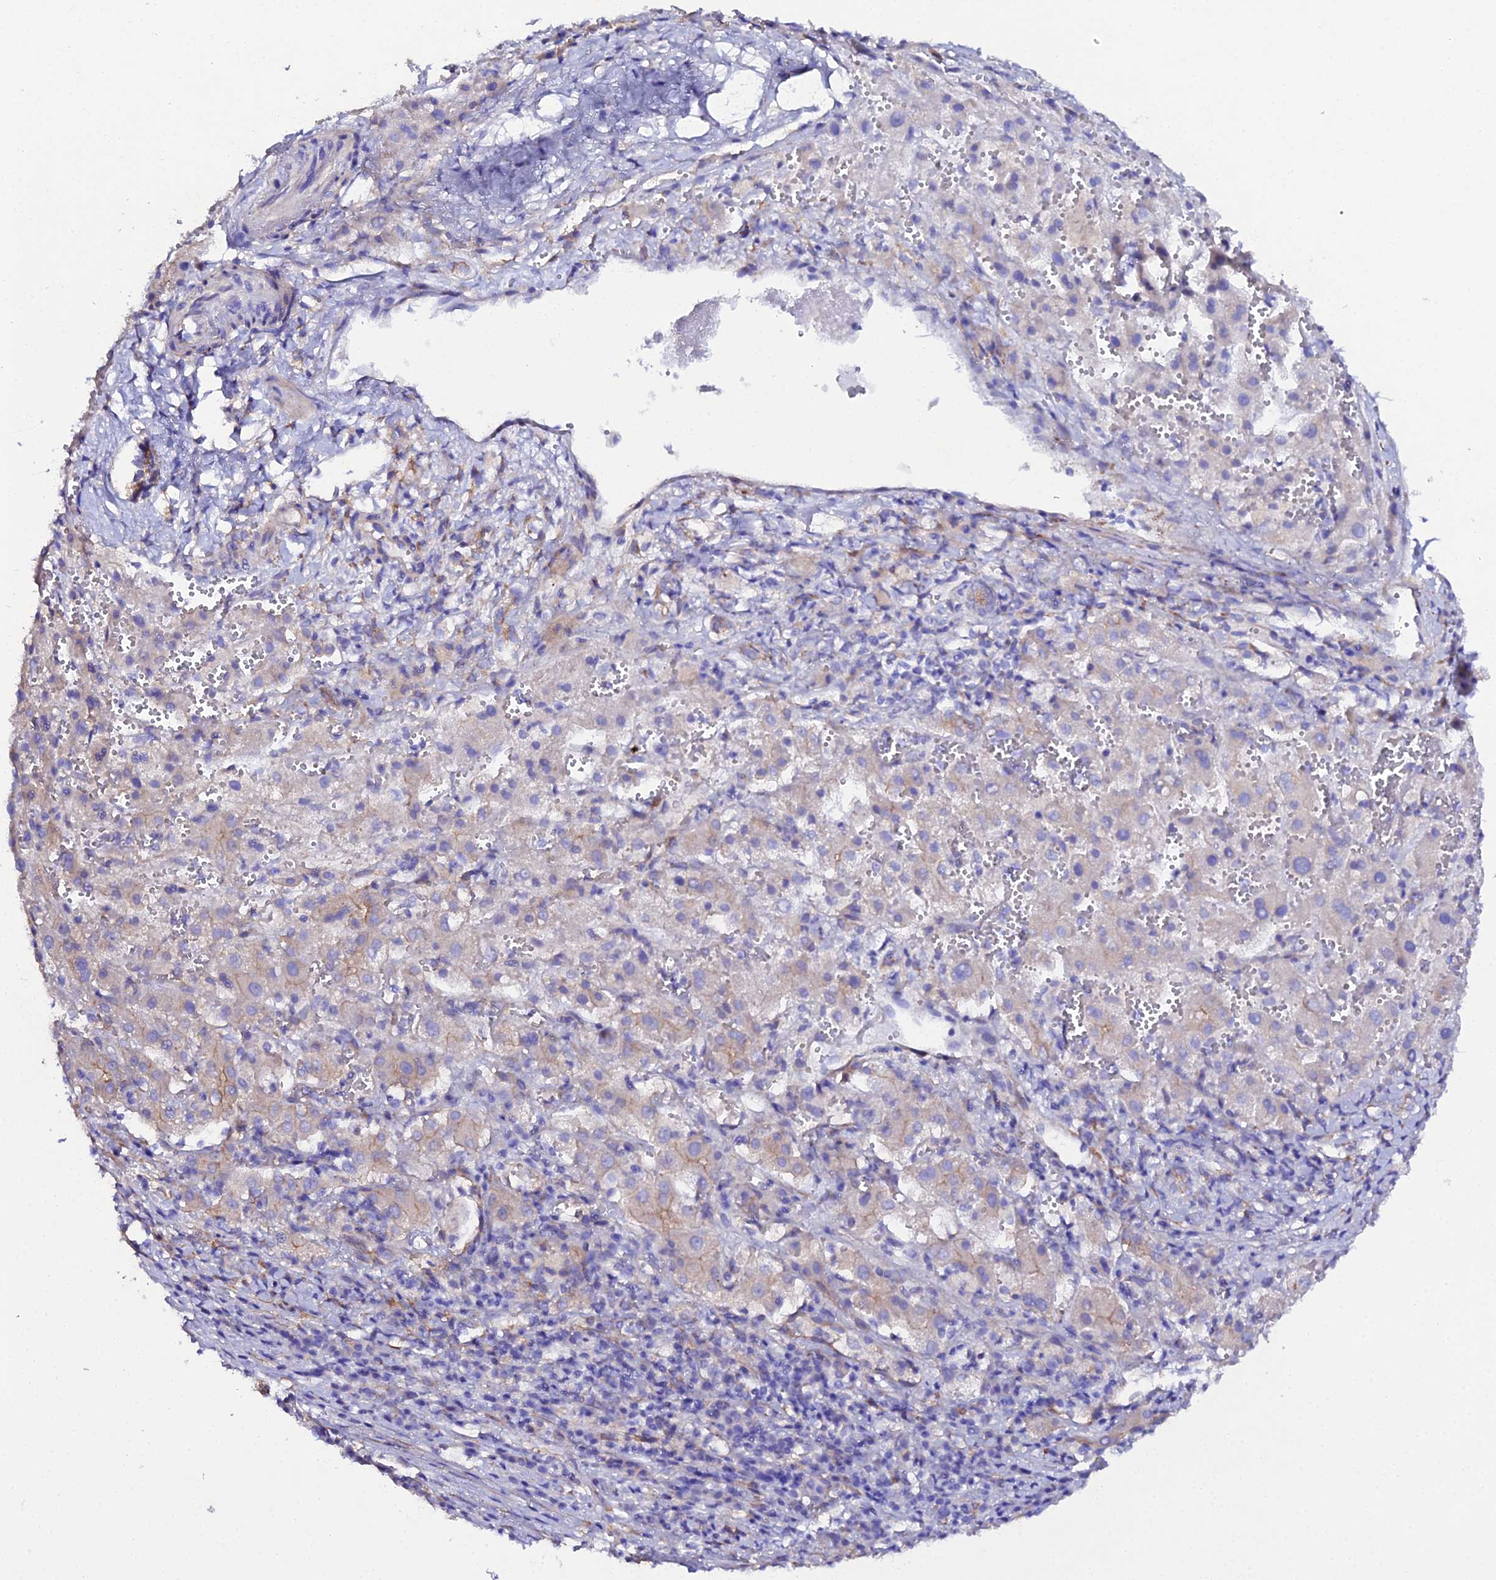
{"staining": {"intensity": "weak", "quantity": "<25%", "location": "cytoplasmic/membranous"}, "tissue": "liver cancer", "cell_type": "Tumor cells", "image_type": "cancer", "snomed": [{"axis": "morphology", "description": "Carcinoma, Hepatocellular, NOS"}, {"axis": "topography", "description": "Liver"}], "caption": "Liver cancer (hepatocellular carcinoma) was stained to show a protein in brown. There is no significant staining in tumor cells.", "gene": "CFAP45", "patient": {"sex": "female", "age": 58}}